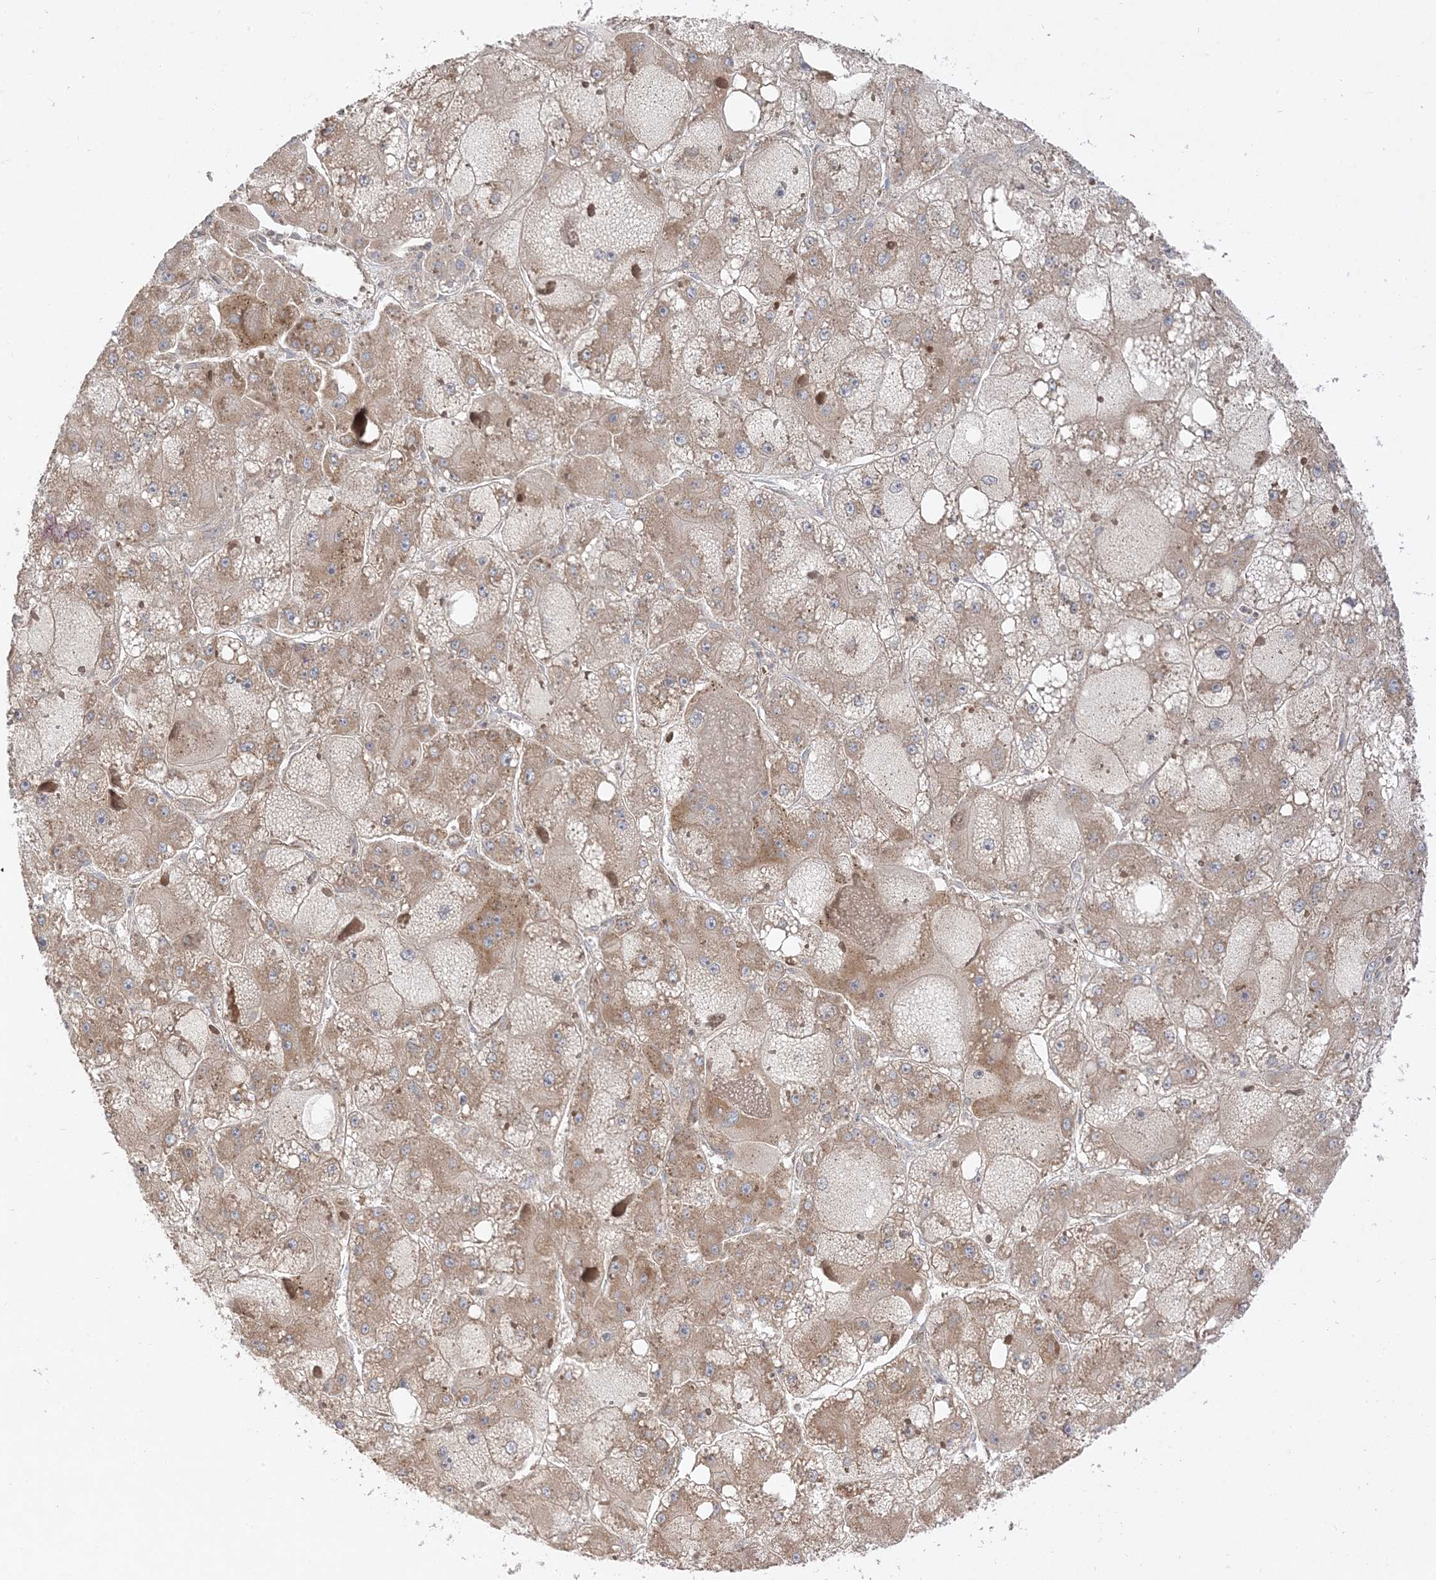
{"staining": {"intensity": "weak", "quantity": ">75%", "location": "cytoplasmic/membranous"}, "tissue": "liver cancer", "cell_type": "Tumor cells", "image_type": "cancer", "snomed": [{"axis": "morphology", "description": "Carcinoma, Hepatocellular, NOS"}, {"axis": "topography", "description": "Liver"}], "caption": "Human hepatocellular carcinoma (liver) stained for a protein (brown) reveals weak cytoplasmic/membranous positive staining in approximately >75% of tumor cells.", "gene": "AARS2", "patient": {"sex": "female", "age": 73}}